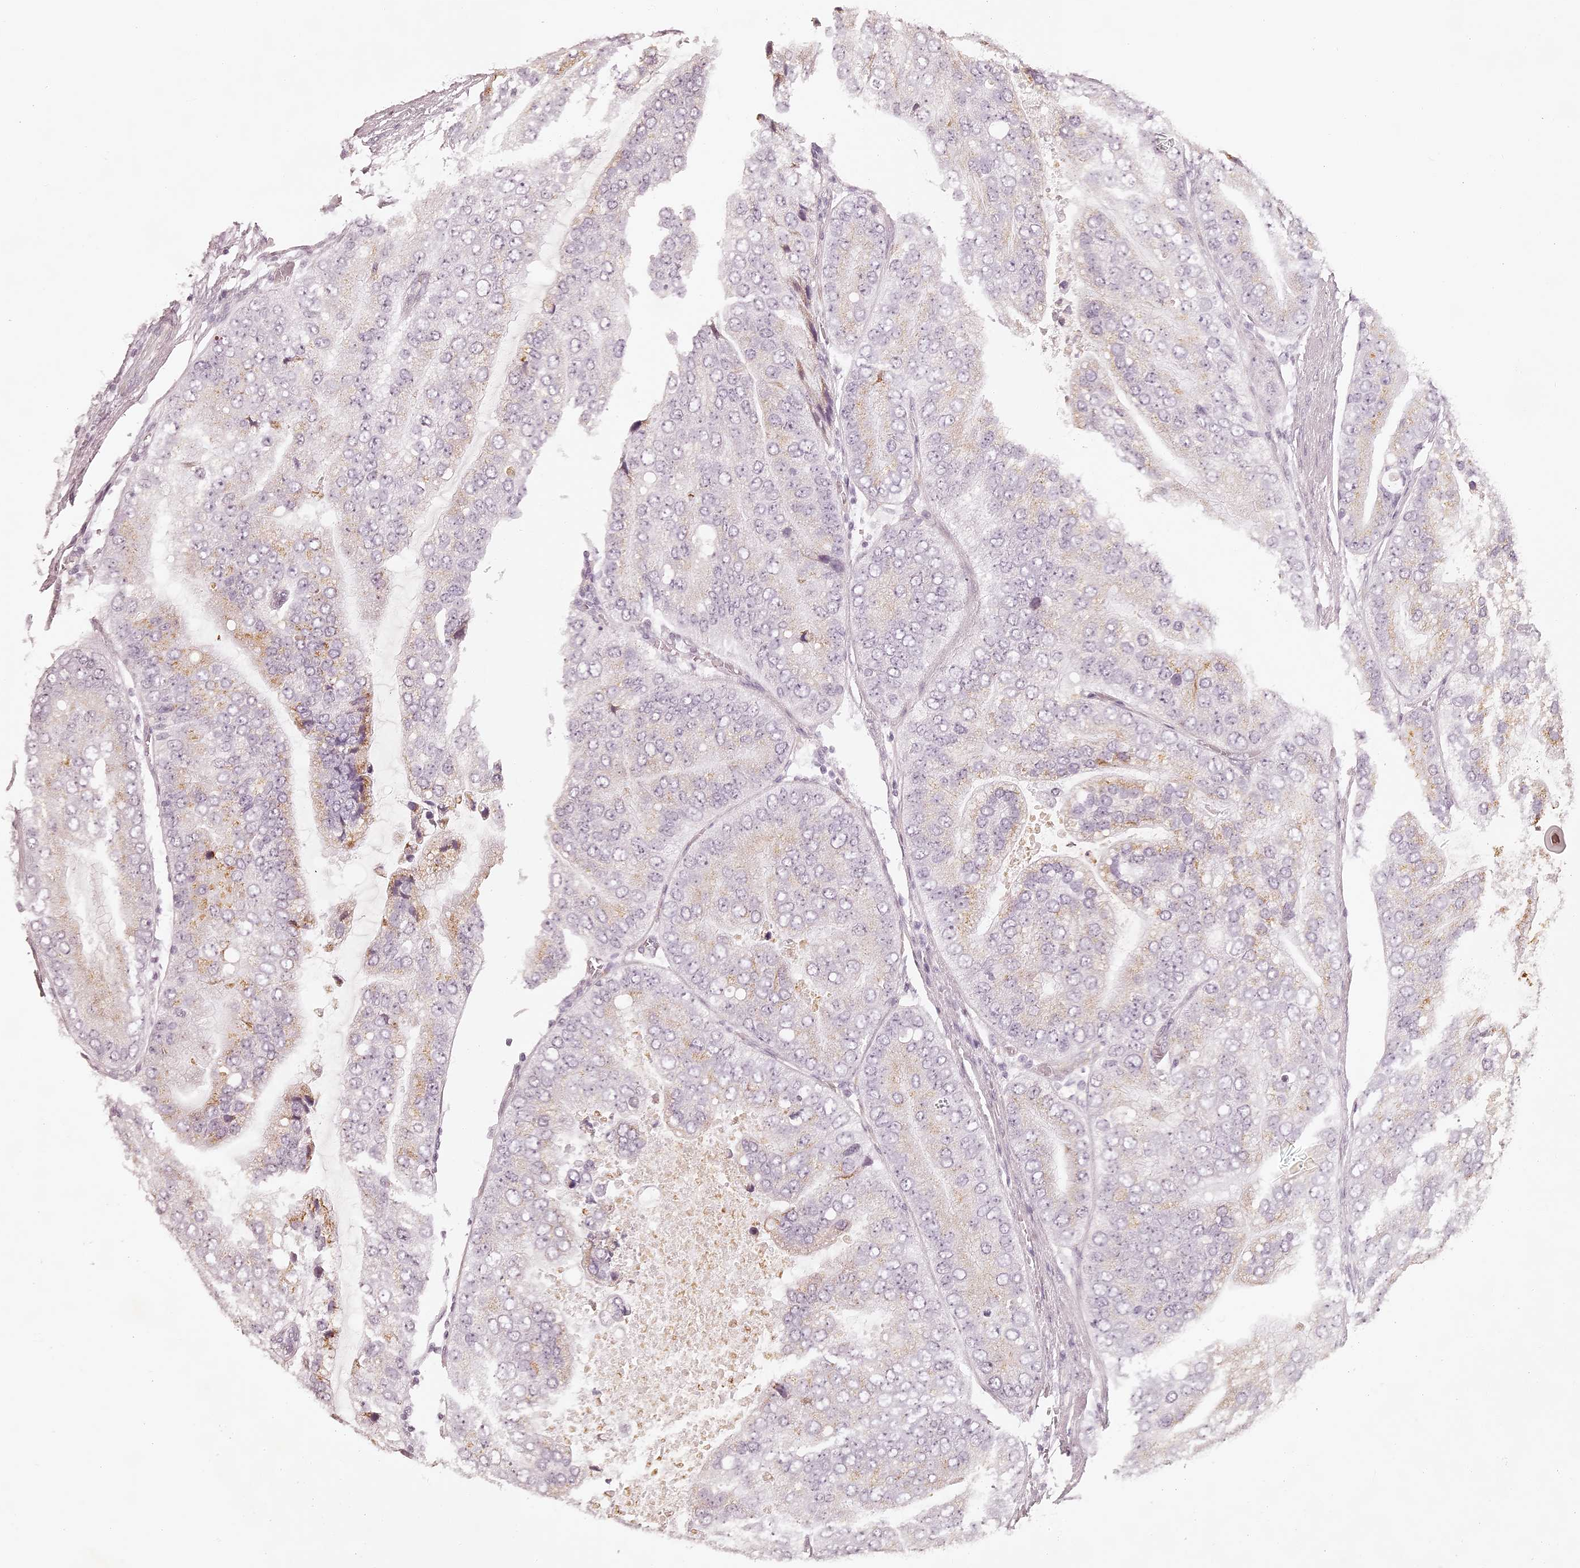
{"staining": {"intensity": "weak", "quantity": "<25%", "location": "cytoplasmic/membranous"}, "tissue": "prostate cancer", "cell_type": "Tumor cells", "image_type": "cancer", "snomed": [{"axis": "morphology", "description": "Adenocarcinoma, High grade"}, {"axis": "topography", "description": "Prostate"}], "caption": "Prostate cancer (adenocarcinoma (high-grade)) stained for a protein using IHC shows no positivity tumor cells.", "gene": "ELAPOR1", "patient": {"sex": "male", "age": 70}}